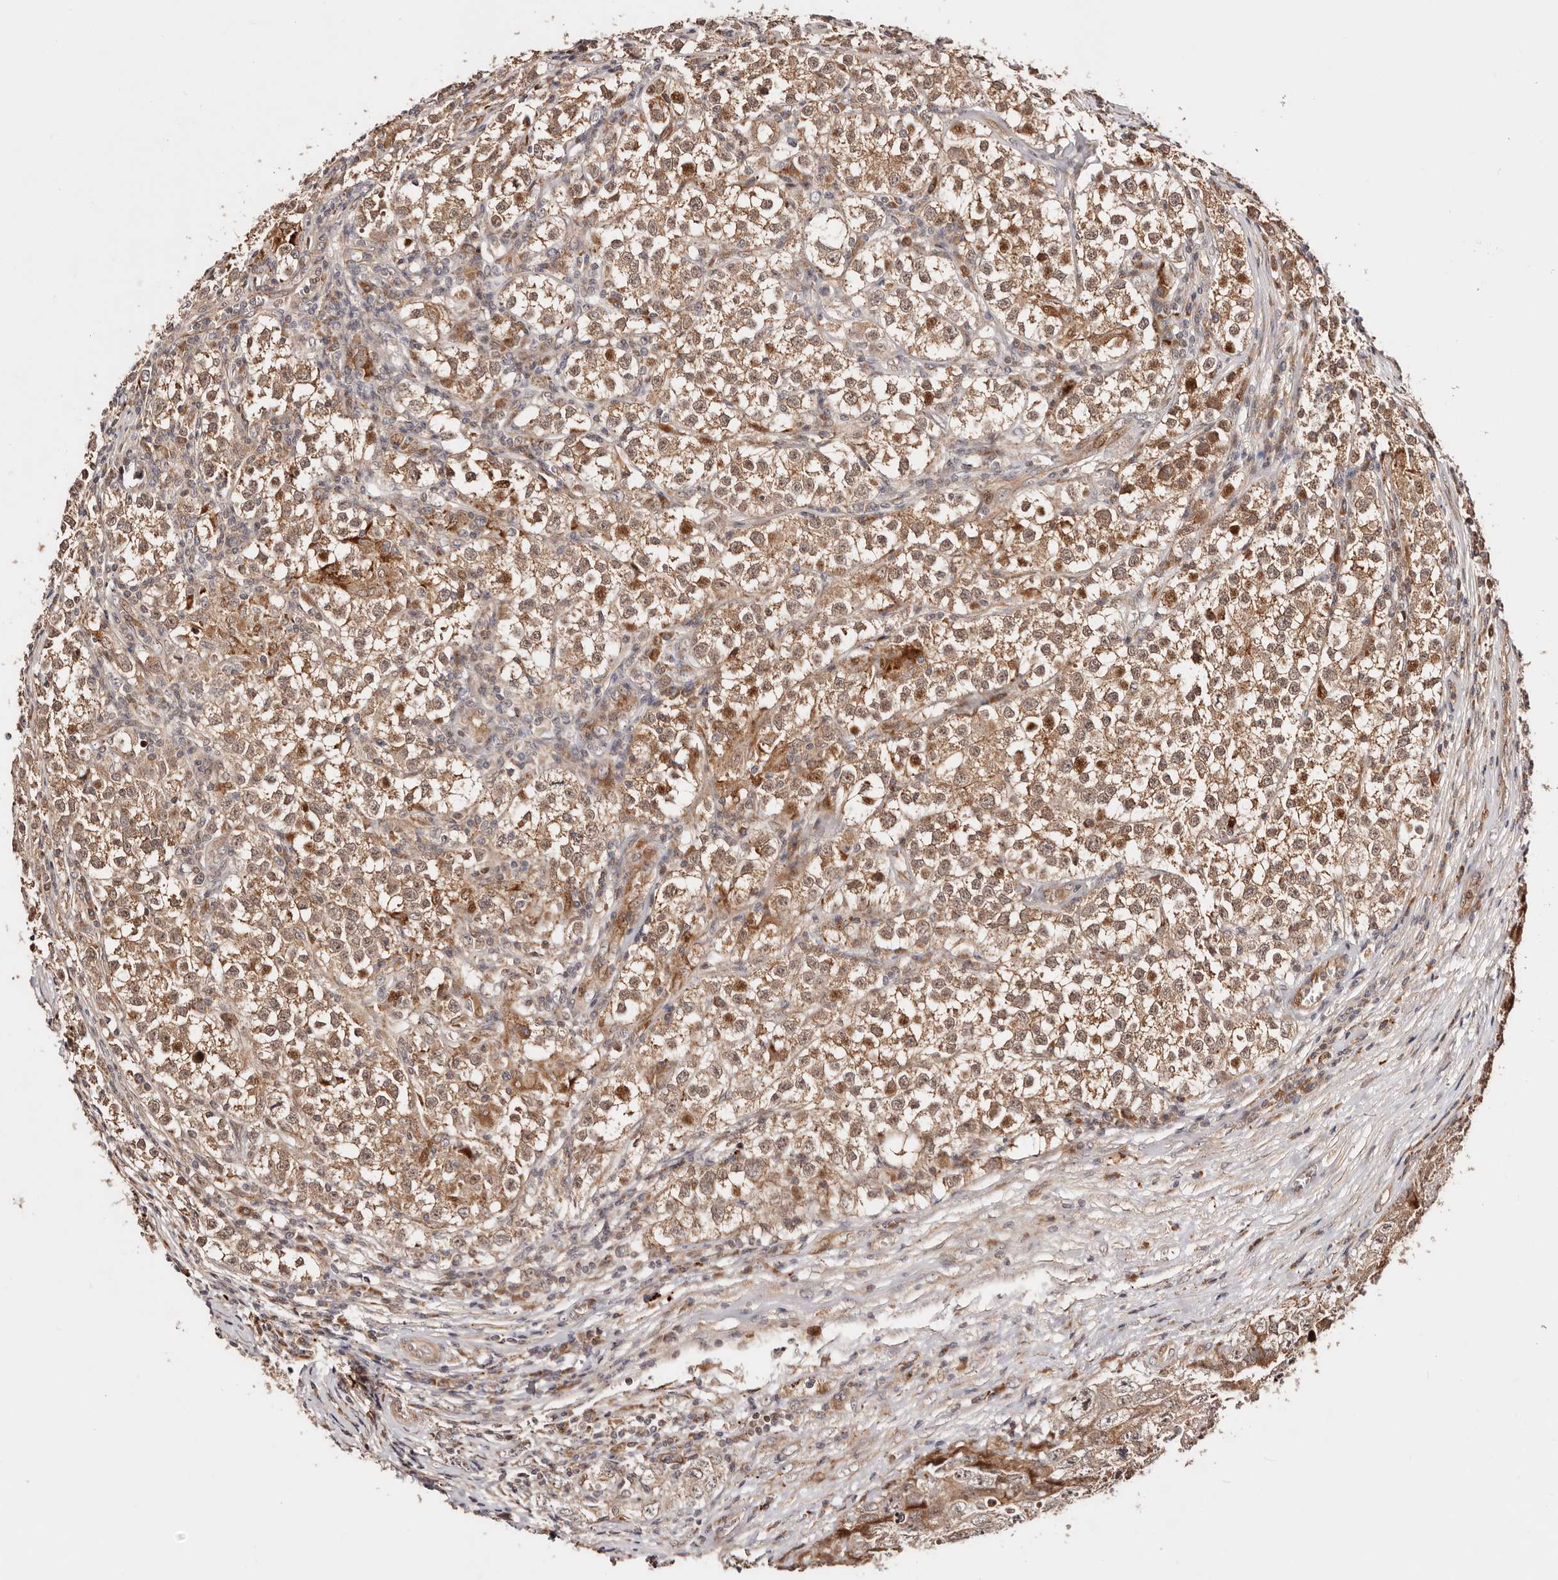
{"staining": {"intensity": "moderate", "quantity": ">75%", "location": "cytoplasmic/membranous,nuclear"}, "tissue": "testis cancer", "cell_type": "Tumor cells", "image_type": "cancer", "snomed": [{"axis": "morphology", "description": "Seminoma, NOS"}, {"axis": "morphology", "description": "Carcinoma, Embryonal, NOS"}, {"axis": "topography", "description": "Testis"}], "caption": "Testis cancer tissue displays moderate cytoplasmic/membranous and nuclear expression in about >75% of tumor cells", "gene": "PTPN22", "patient": {"sex": "male", "age": 43}}